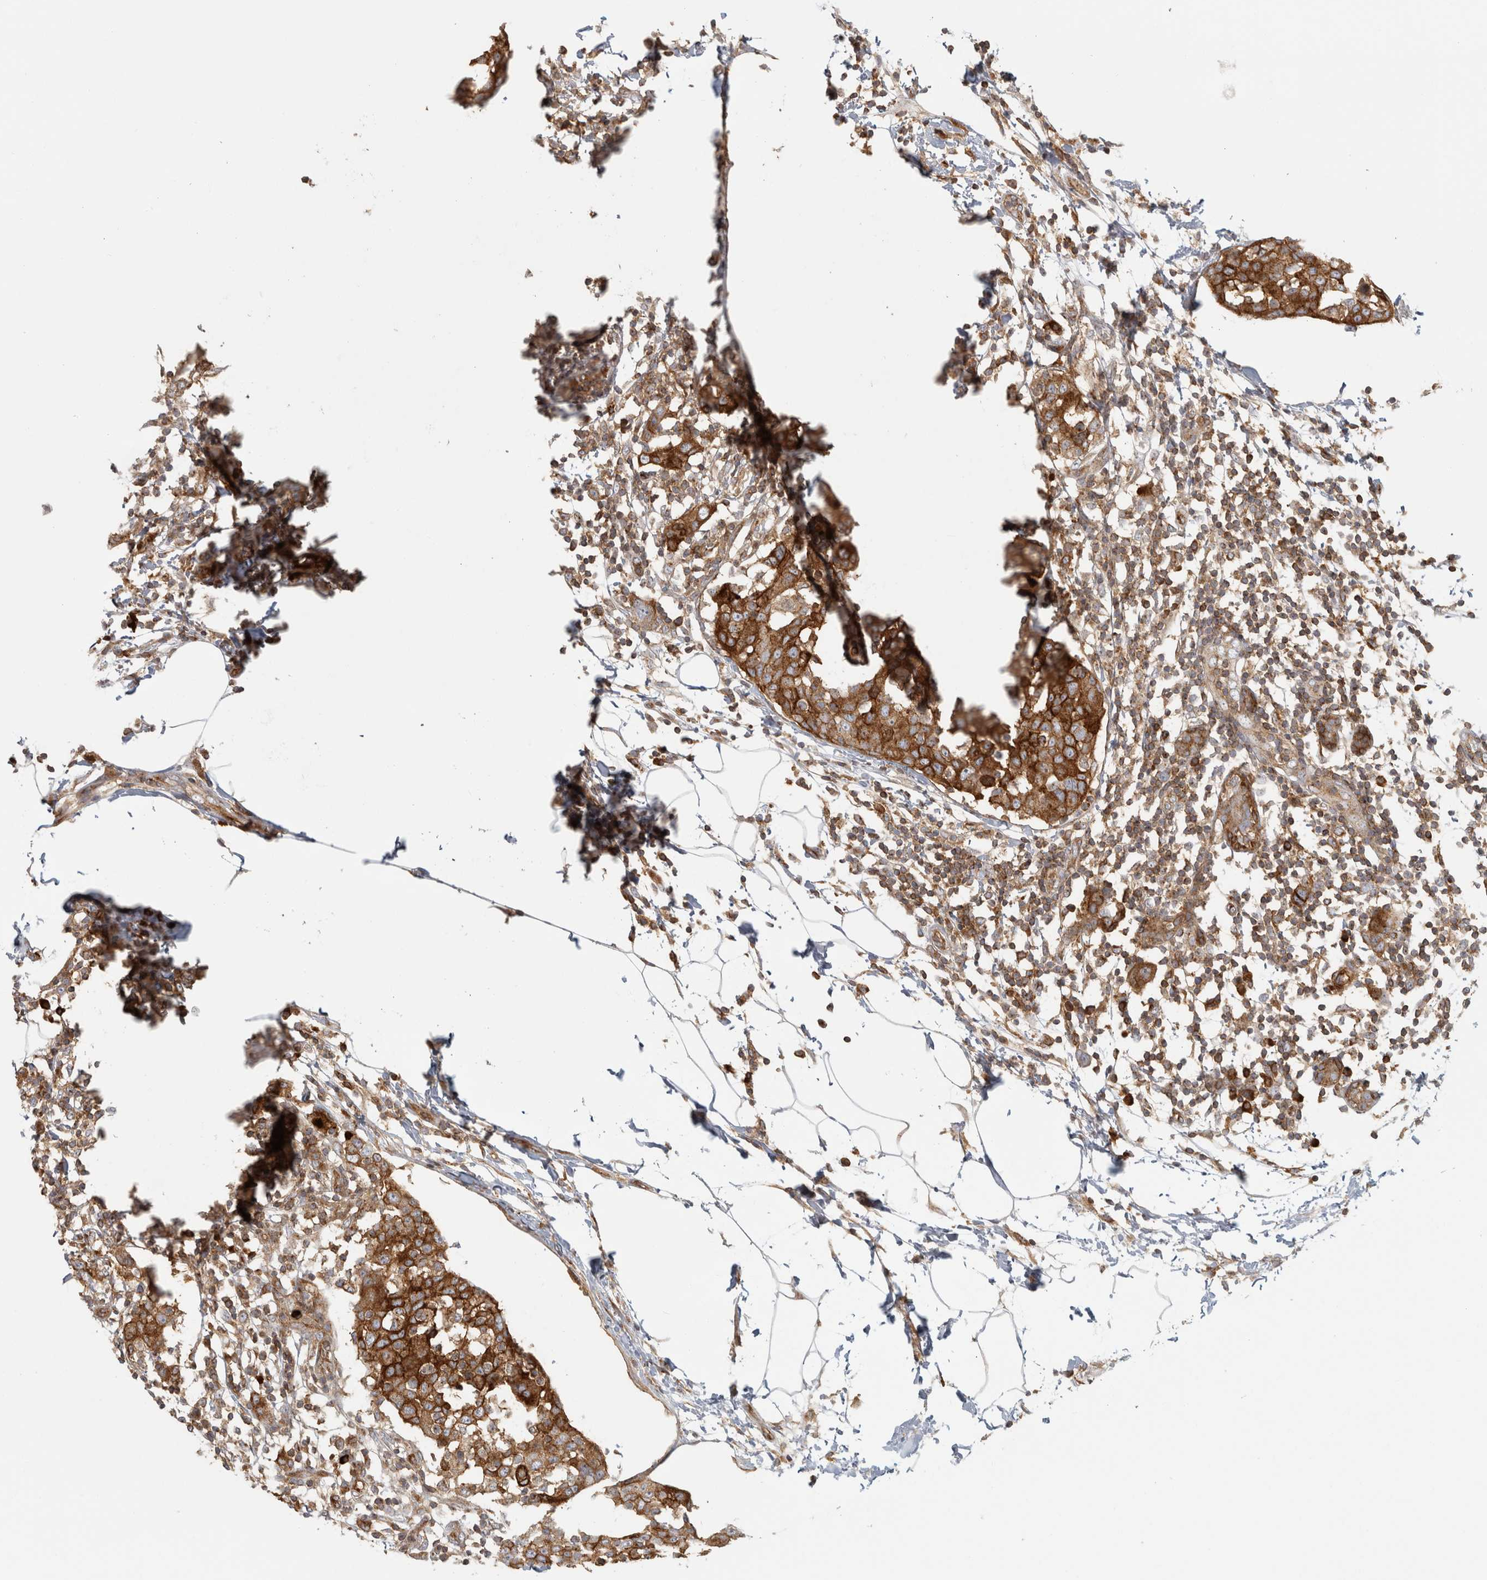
{"staining": {"intensity": "strong", "quantity": ">75%", "location": "cytoplasmic/membranous"}, "tissue": "breast cancer", "cell_type": "Tumor cells", "image_type": "cancer", "snomed": [{"axis": "morphology", "description": "Normal tissue, NOS"}, {"axis": "morphology", "description": "Duct carcinoma"}, {"axis": "topography", "description": "Breast"}], "caption": "A micrograph of intraductal carcinoma (breast) stained for a protein shows strong cytoplasmic/membranous brown staining in tumor cells.", "gene": "HLA-E", "patient": {"sex": "female", "age": 37}}